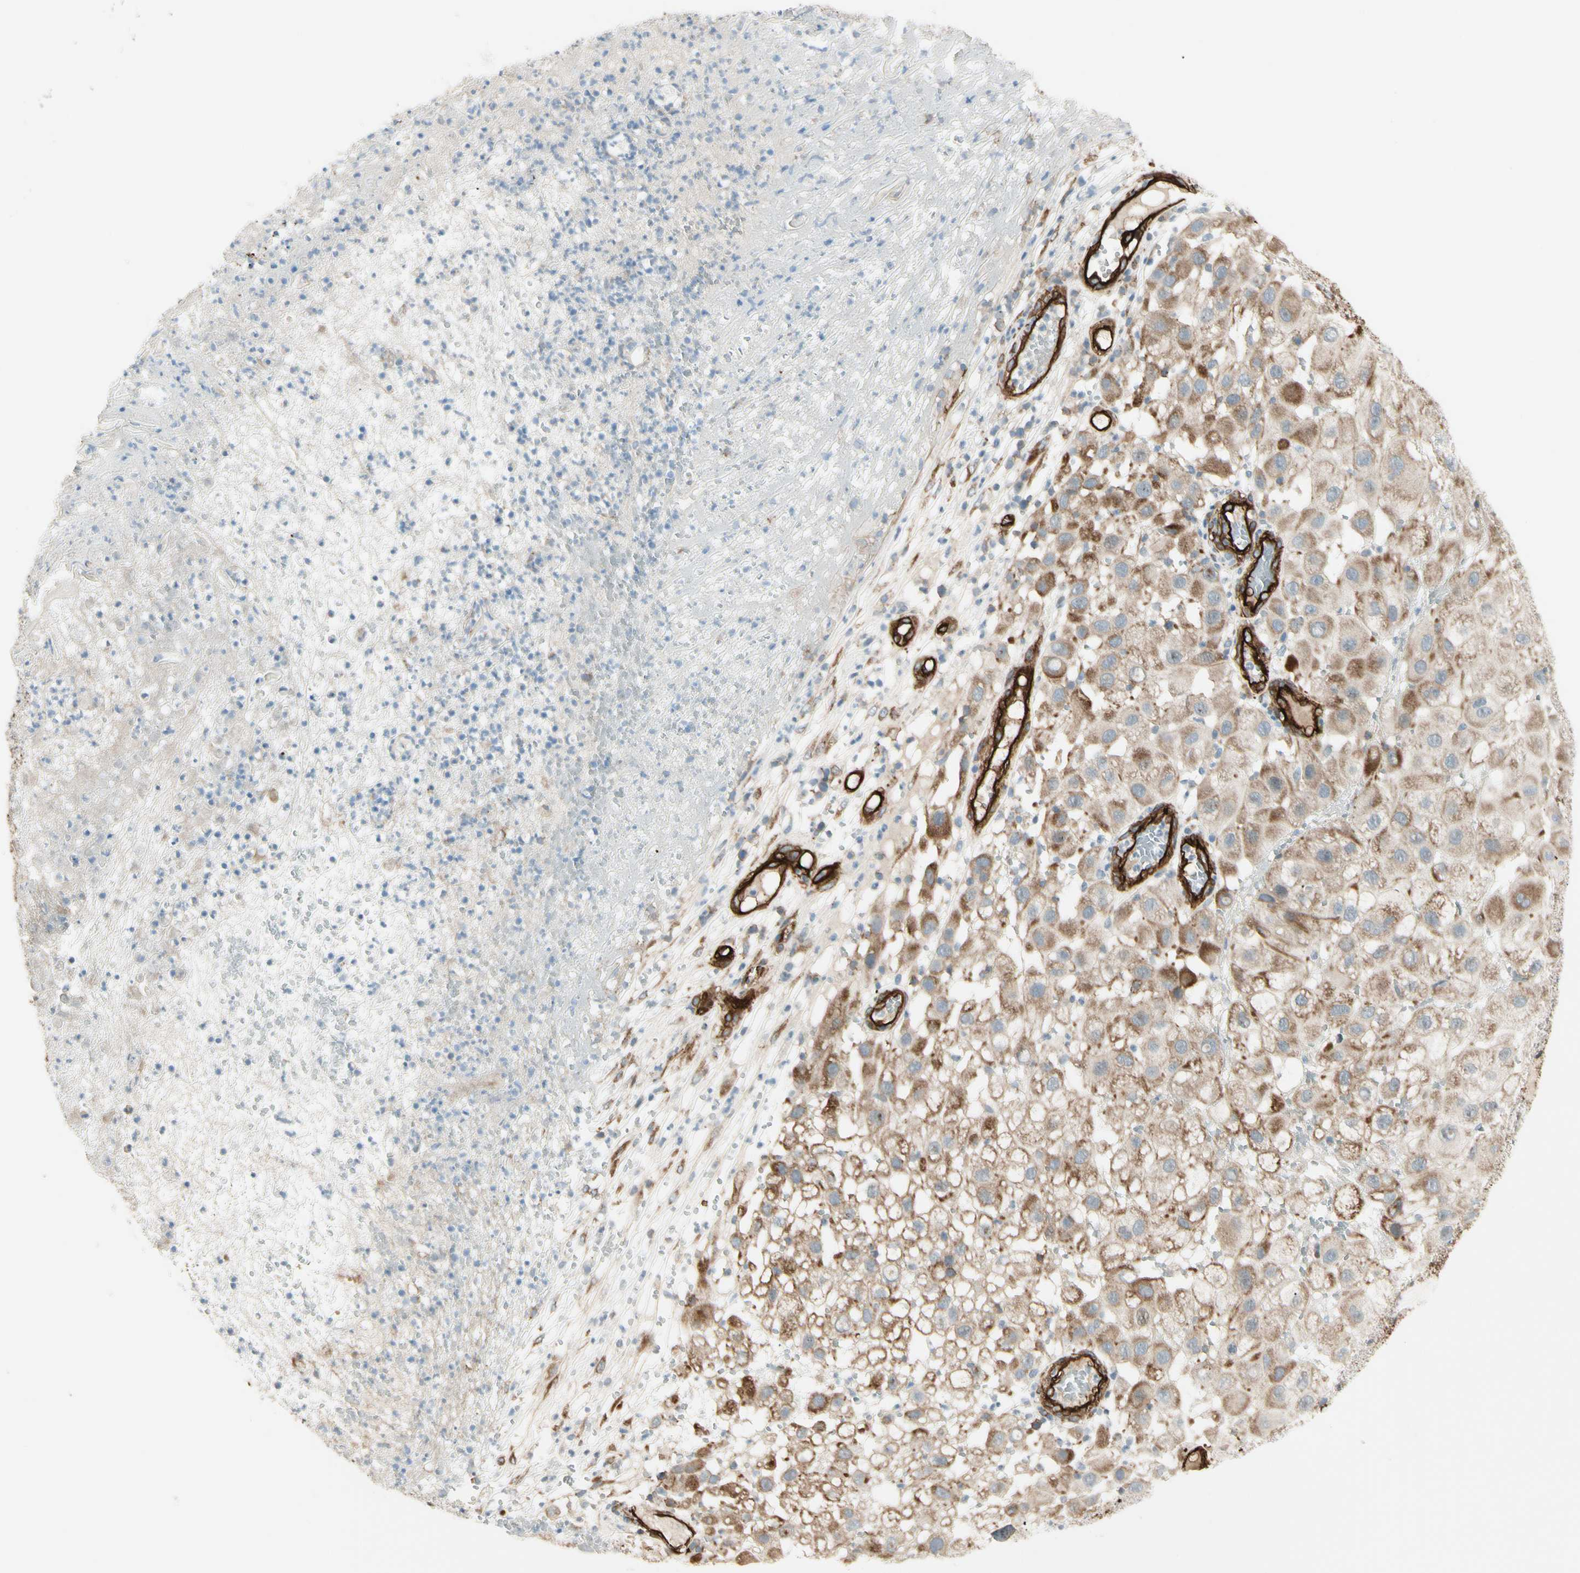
{"staining": {"intensity": "moderate", "quantity": "<25%", "location": "cytoplasmic/membranous"}, "tissue": "melanoma", "cell_type": "Tumor cells", "image_type": "cancer", "snomed": [{"axis": "morphology", "description": "Malignant melanoma, NOS"}, {"axis": "topography", "description": "Skin"}], "caption": "Approximately <25% of tumor cells in human malignant melanoma show moderate cytoplasmic/membranous protein positivity as visualized by brown immunohistochemical staining.", "gene": "MCAM", "patient": {"sex": "female", "age": 81}}